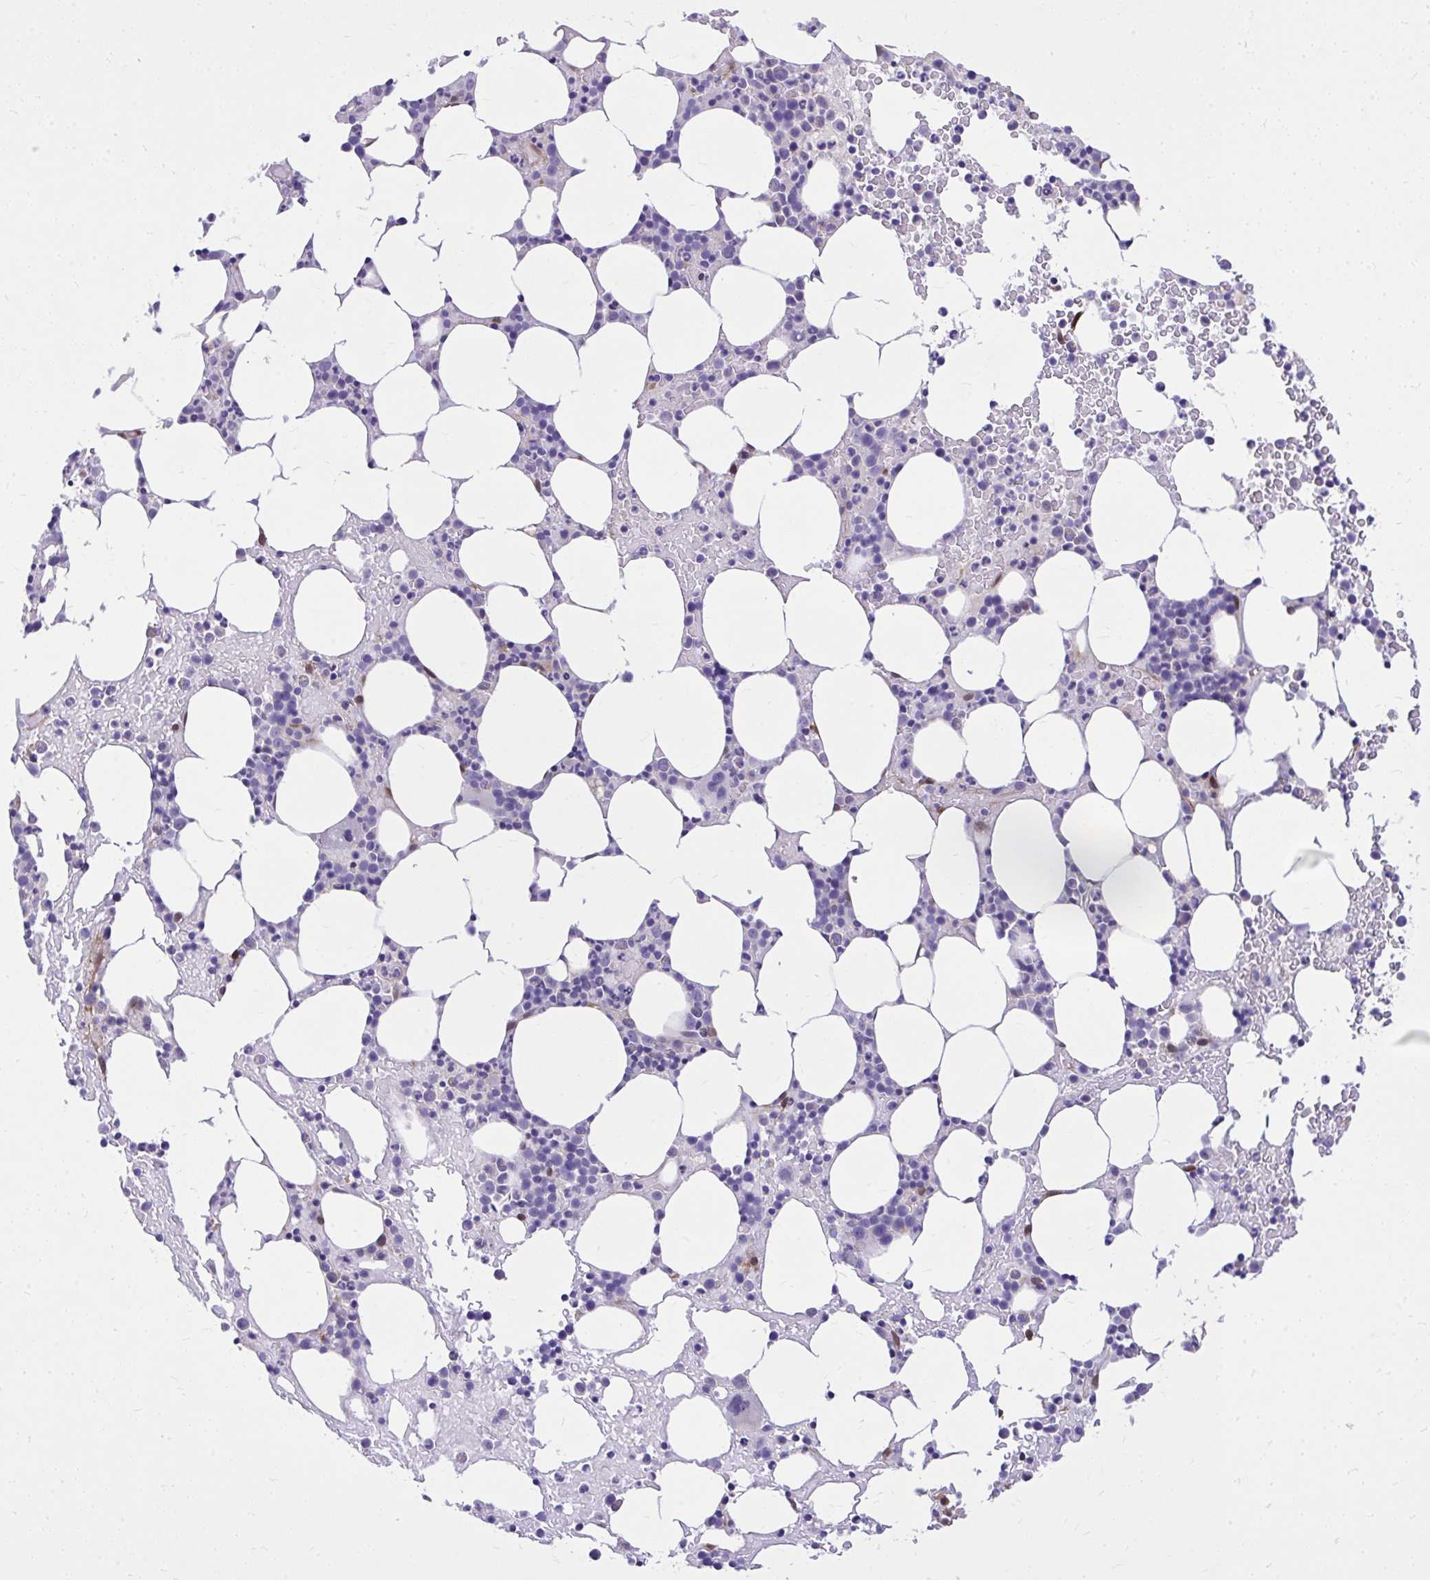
{"staining": {"intensity": "negative", "quantity": "none", "location": "none"}, "tissue": "bone marrow", "cell_type": "Hematopoietic cells", "image_type": "normal", "snomed": [{"axis": "morphology", "description": "Normal tissue, NOS"}, {"axis": "topography", "description": "Bone marrow"}], "caption": "This is an IHC histopathology image of benign human bone marrow. There is no expression in hematopoietic cells.", "gene": "NNMT", "patient": {"sex": "female", "age": 62}}